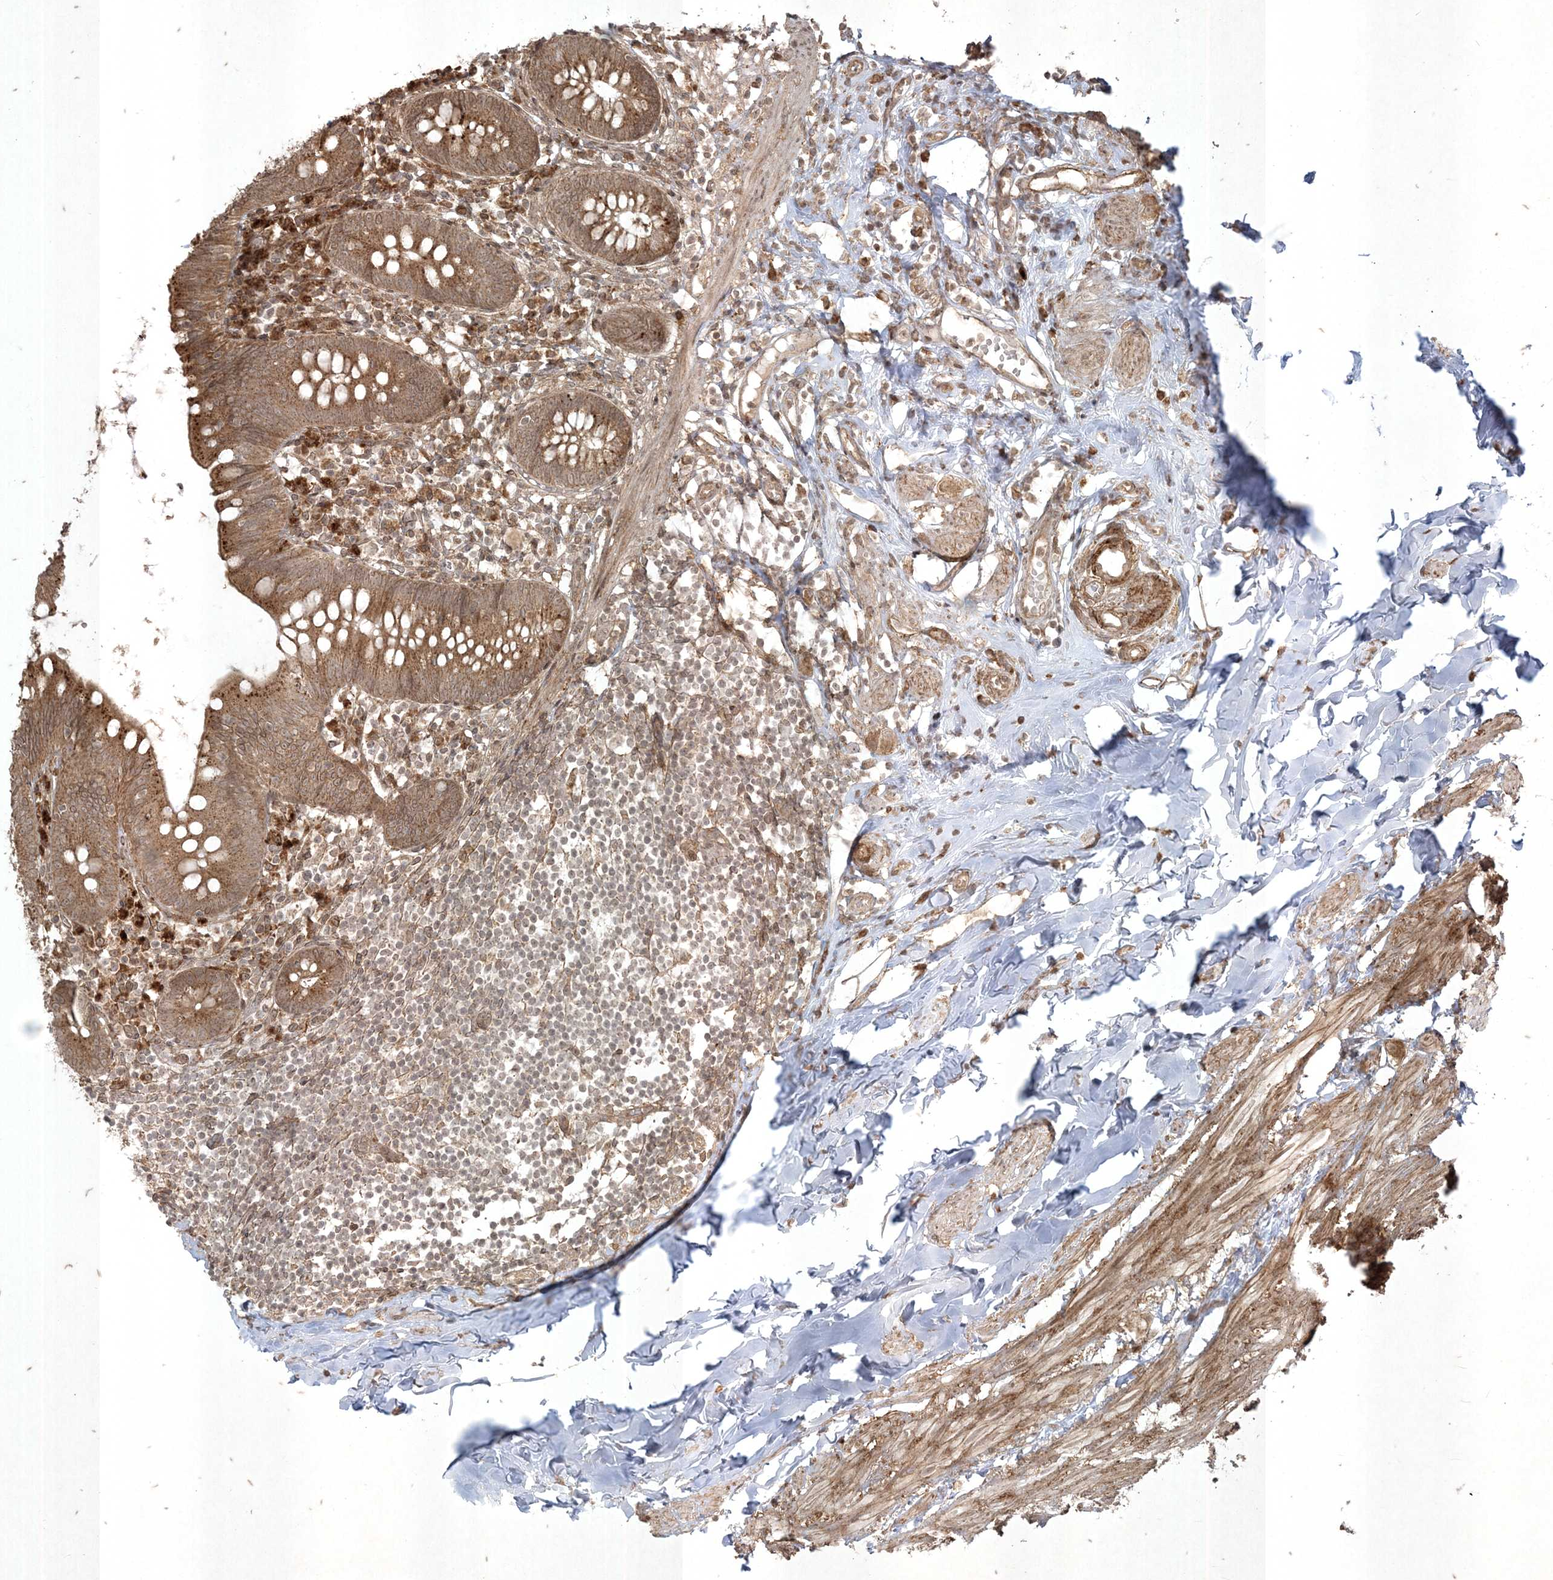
{"staining": {"intensity": "moderate", "quantity": ">75%", "location": "cytoplasmic/membranous"}, "tissue": "appendix", "cell_type": "Glandular cells", "image_type": "normal", "snomed": [{"axis": "morphology", "description": "Normal tissue, NOS"}, {"axis": "topography", "description": "Appendix"}], "caption": "Protein analysis of benign appendix displays moderate cytoplasmic/membranous positivity in approximately >75% of glandular cells.", "gene": "RRAS", "patient": {"sex": "female", "age": 62}}